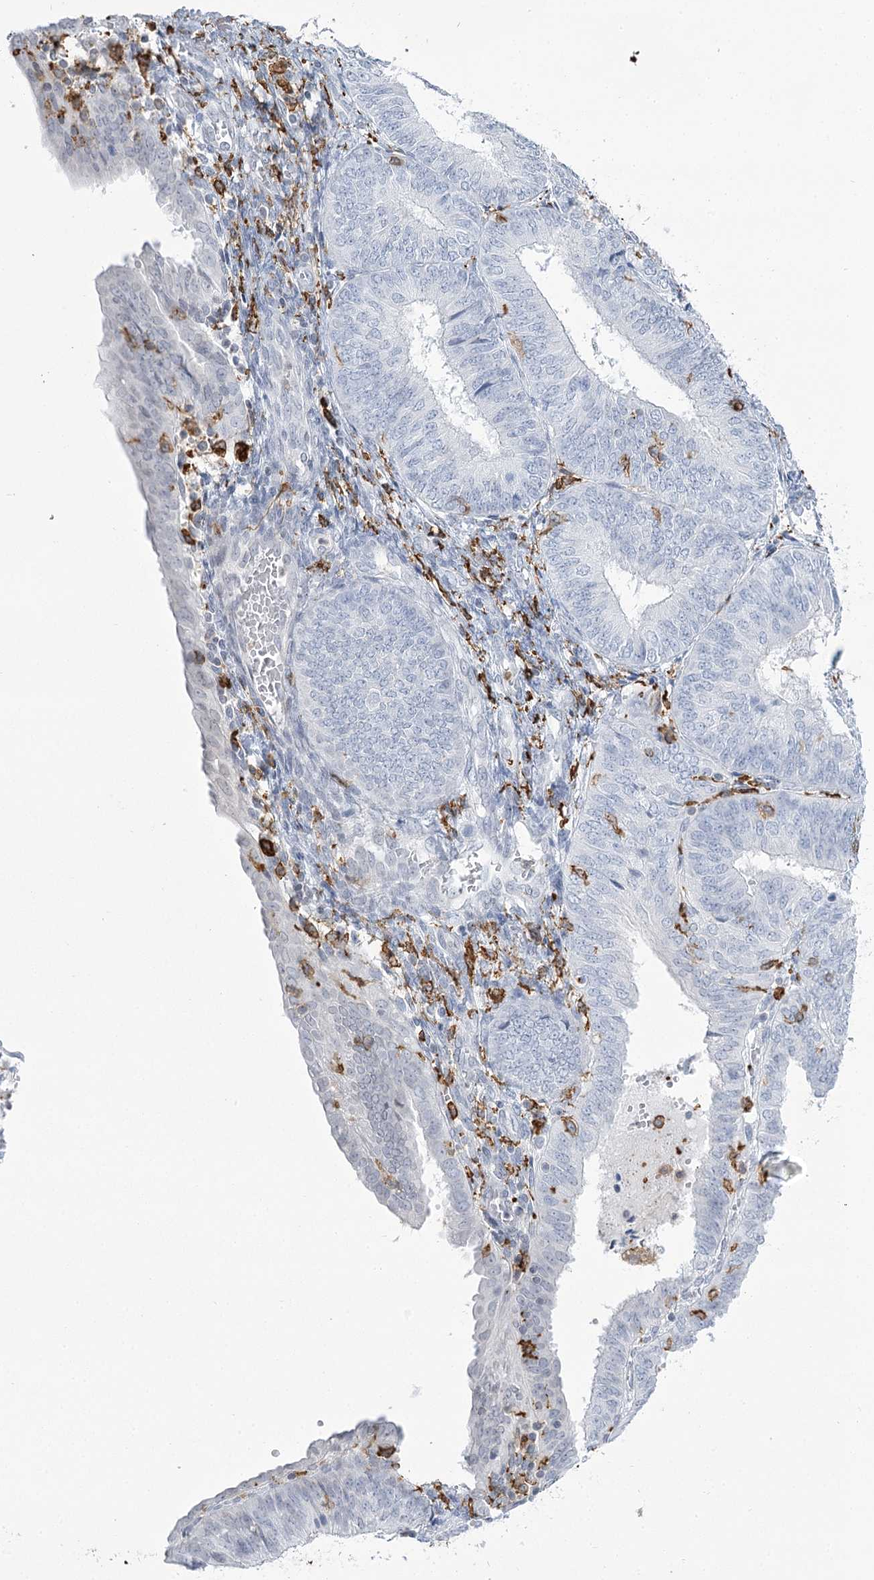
{"staining": {"intensity": "negative", "quantity": "none", "location": "none"}, "tissue": "endometrial cancer", "cell_type": "Tumor cells", "image_type": "cancer", "snomed": [{"axis": "morphology", "description": "Adenocarcinoma, NOS"}, {"axis": "topography", "description": "Endometrium"}], "caption": "Immunohistochemical staining of human endometrial adenocarcinoma demonstrates no significant expression in tumor cells.", "gene": "C11orf1", "patient": {"sex": "female", "age": 58}}